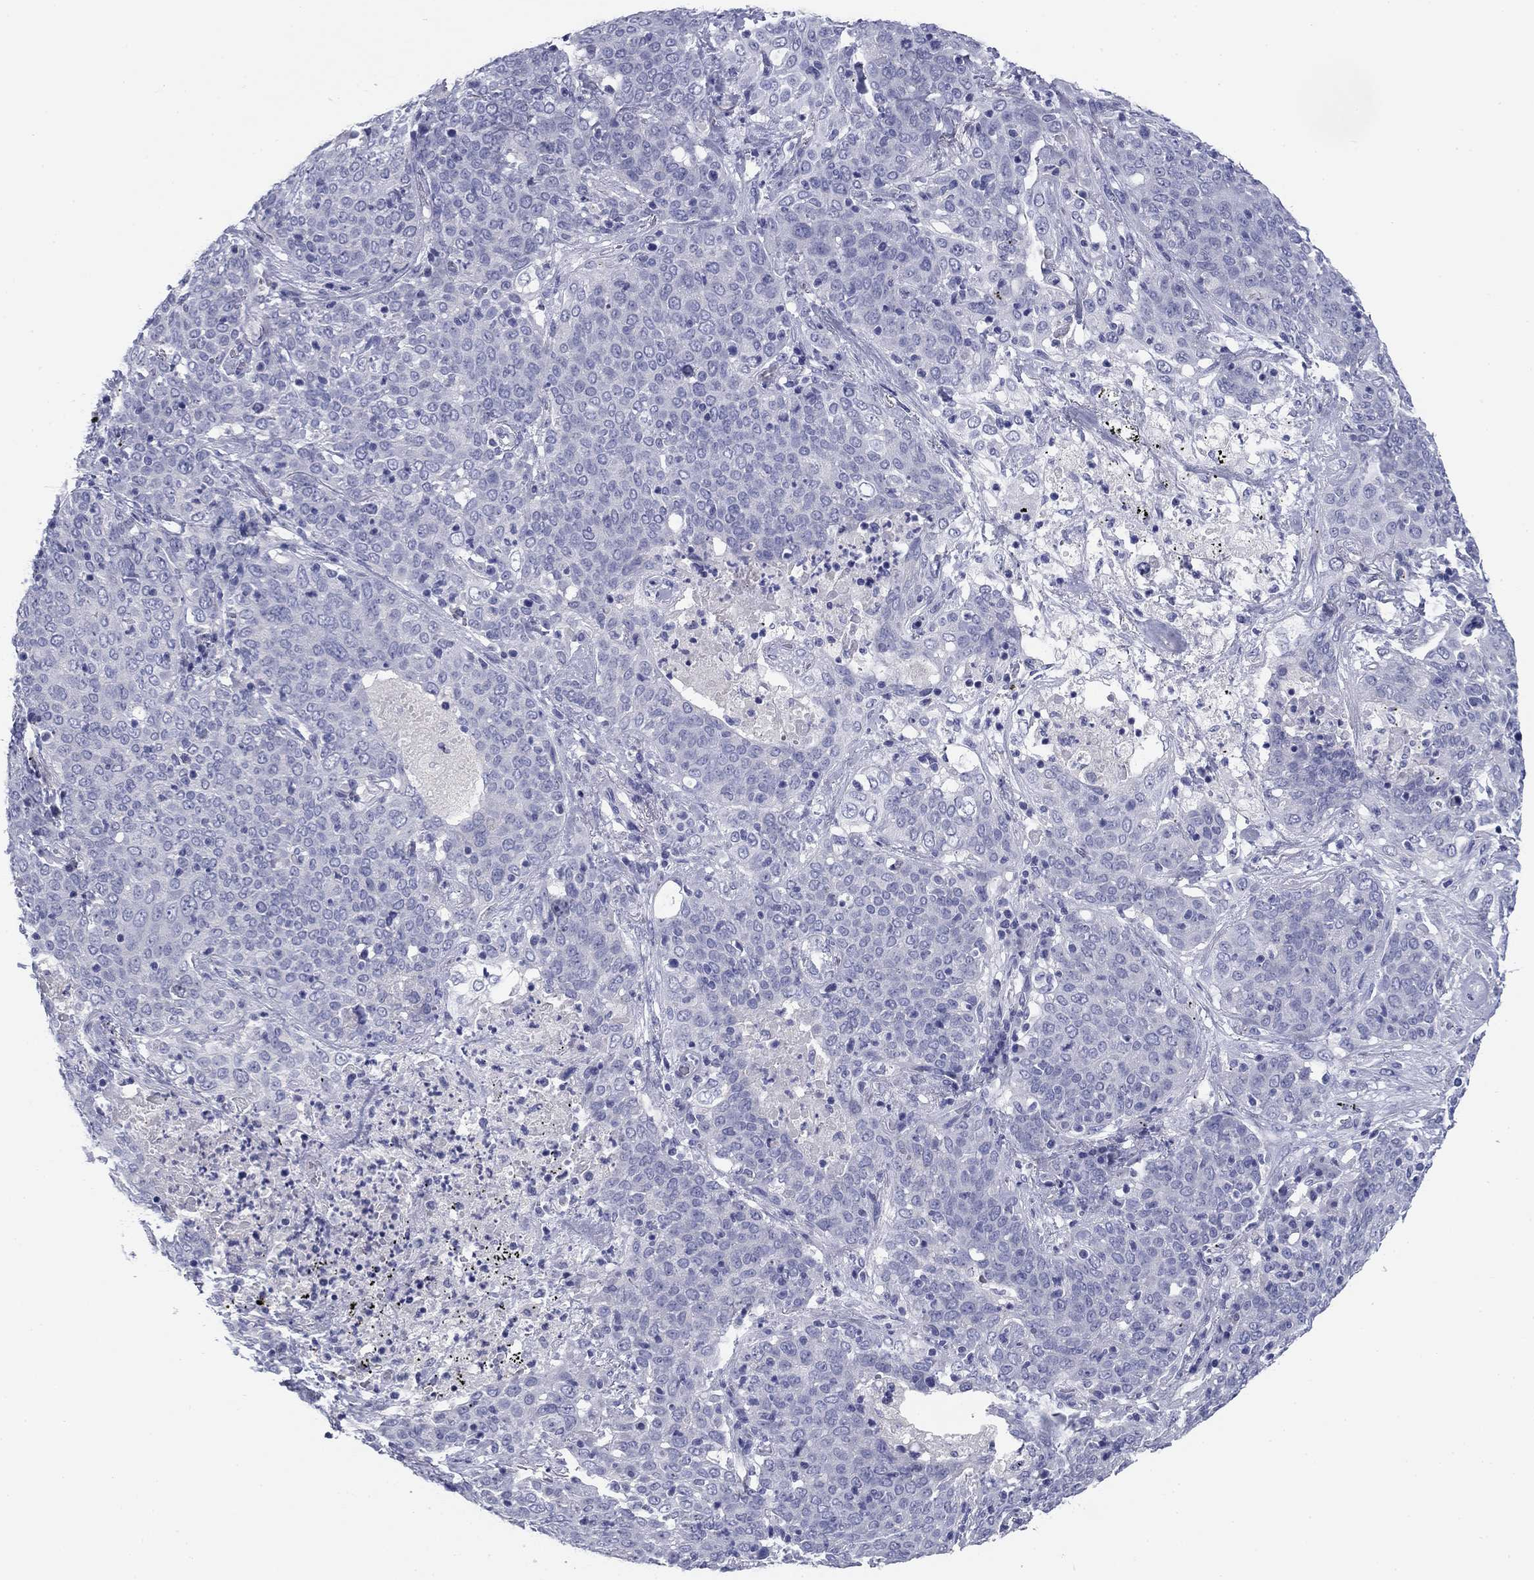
{"staining": {"intensity": "negative", "quantity": "none", "location": "none"}, "tissue": "lung cancer", "cell_type": "Tumor cells", "image_type": "cancer", "snomed": [{"axis": "morphology", "description": "Squamous cell carcinoma, NOS"}, {"axis": "topography", "description": "Lung"}], "caption": "Immunohistochemical staining of lung squamous cell carcinoma reveals no significant expression in tumor cells. (Stains: DAB (3,3'-diaminobenzidine) IHC with hematoxylin counter stain, Microscopy: brightfield microscopy at high magnification).", "gene": "KCNH1", "patient": {"sex": "male", "age": 82}}